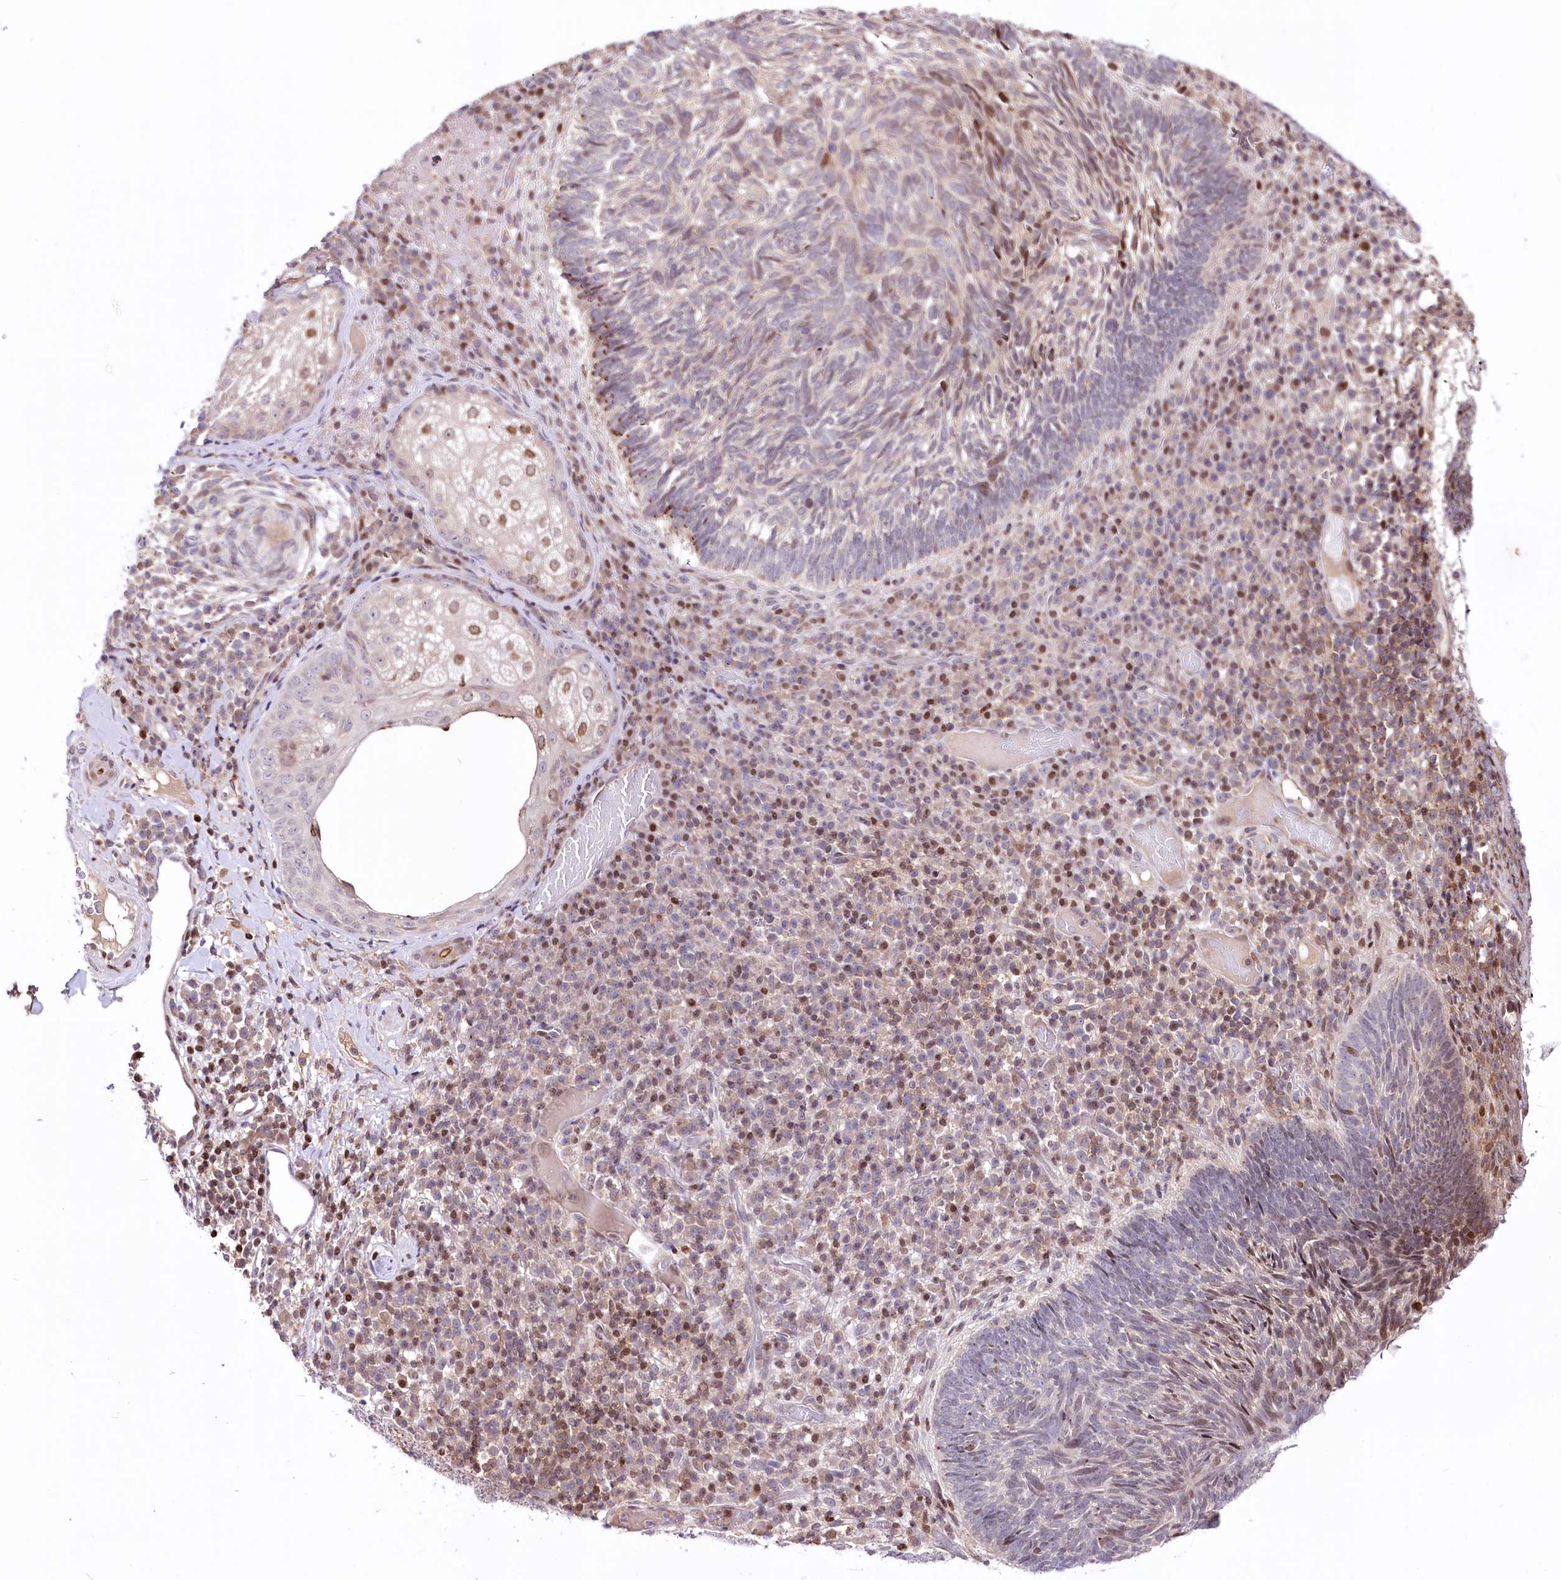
{"staining": {"intensity": "weak", "quantity": "<25%", "location": "nuclear"}, "tissue": "skin cancer", "cell_type": "Tumor cells", "image_type": "cancer", "snomed": [{"axis": "morphology", "description": "Basal cell carcinoma"}, {"axis": "topography", "description": "Skin"}], "caption": "An image of human skin cancer is negative for staining in tumor cells. (Brightfield microscopy of DAB IHC at high magnification).", "gene": "ZFYVE27", "patient": {"sex": "male", "age": 88}}